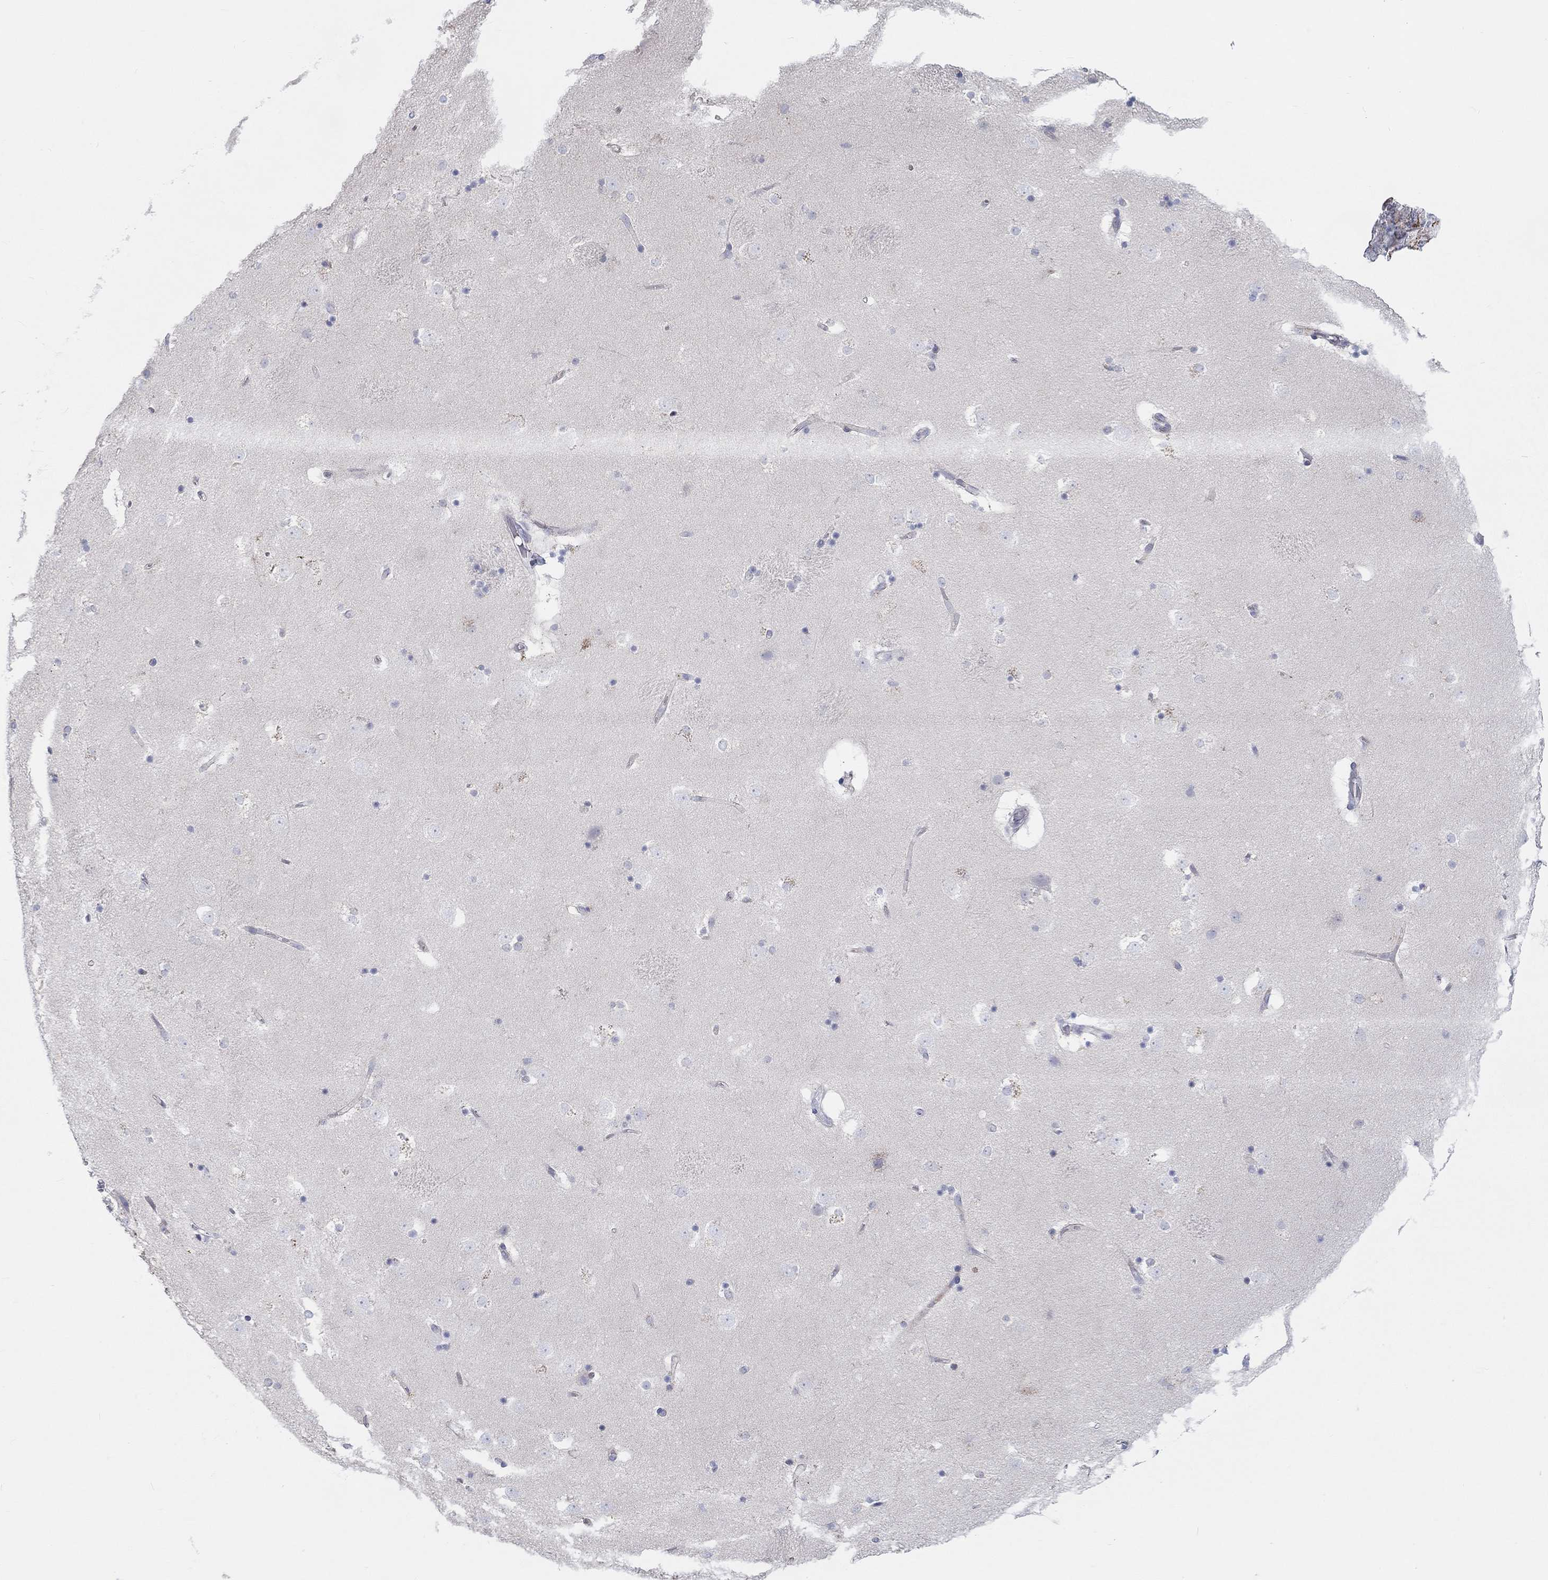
{"staining": {"intensity": "negative", "quantity": "none", "location": "none"}, "tissue": "caudate", "cell_type": "Glial cells", "image_type": "normal", "snomed": [{"axis": "morphology", "description": "Normal tissue, NOS"}, {"axis": "topography", "description": "Lateral ventricle wall"}], "caption": "Image shows no protein positivity in glial cells of unremarkable caudate. (Brightfield microscopy of DAB immunohistochemistry (IHC) at high magnification).", "gene": "BCO2", "patient": {"sex": "male", "age": 51}}